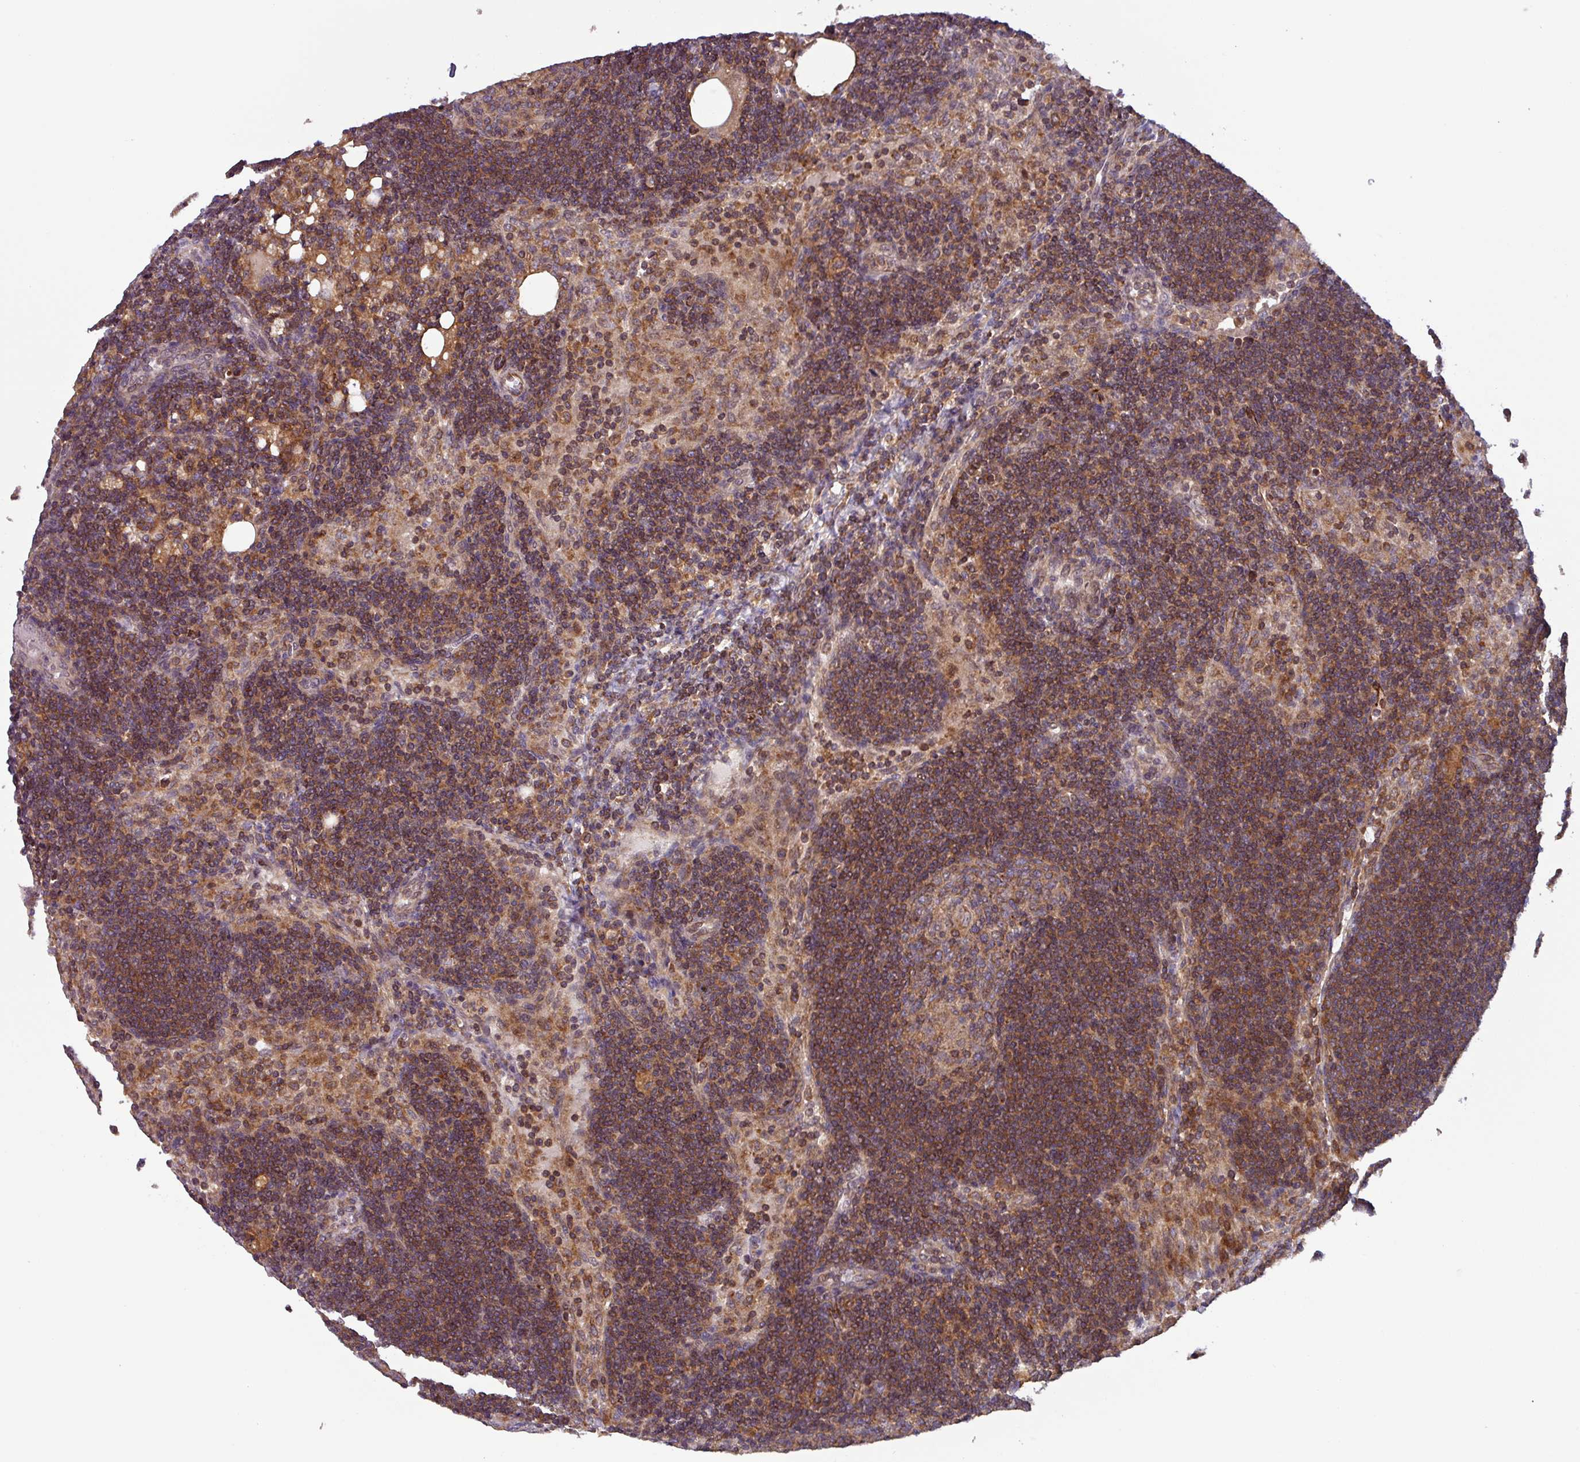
{"staining": {"intensity": "moderate", "quantity": ">75%", "location": "cytoplasmic/membranous"}, "tissue": "lymph node", "cell_type": "Germinal center cells", "image_type": "normal", "snomed": [{"axis": "morphology", "description": "Normal tissue, NOS"}, {"axis": "topography", "description": "Lymph node"}], "caption": "A micrograph of lymph node stained for a protein demonstrates moderate cytoplasmic/membranous brown staining in germinal center cells. (Stains: DAB in brown, nuclei in blue, Microscopy: brightfield microscopy at high magnification).", "gene": "PLEKHD1", "patient": {"sex": "female", "age": 73}}